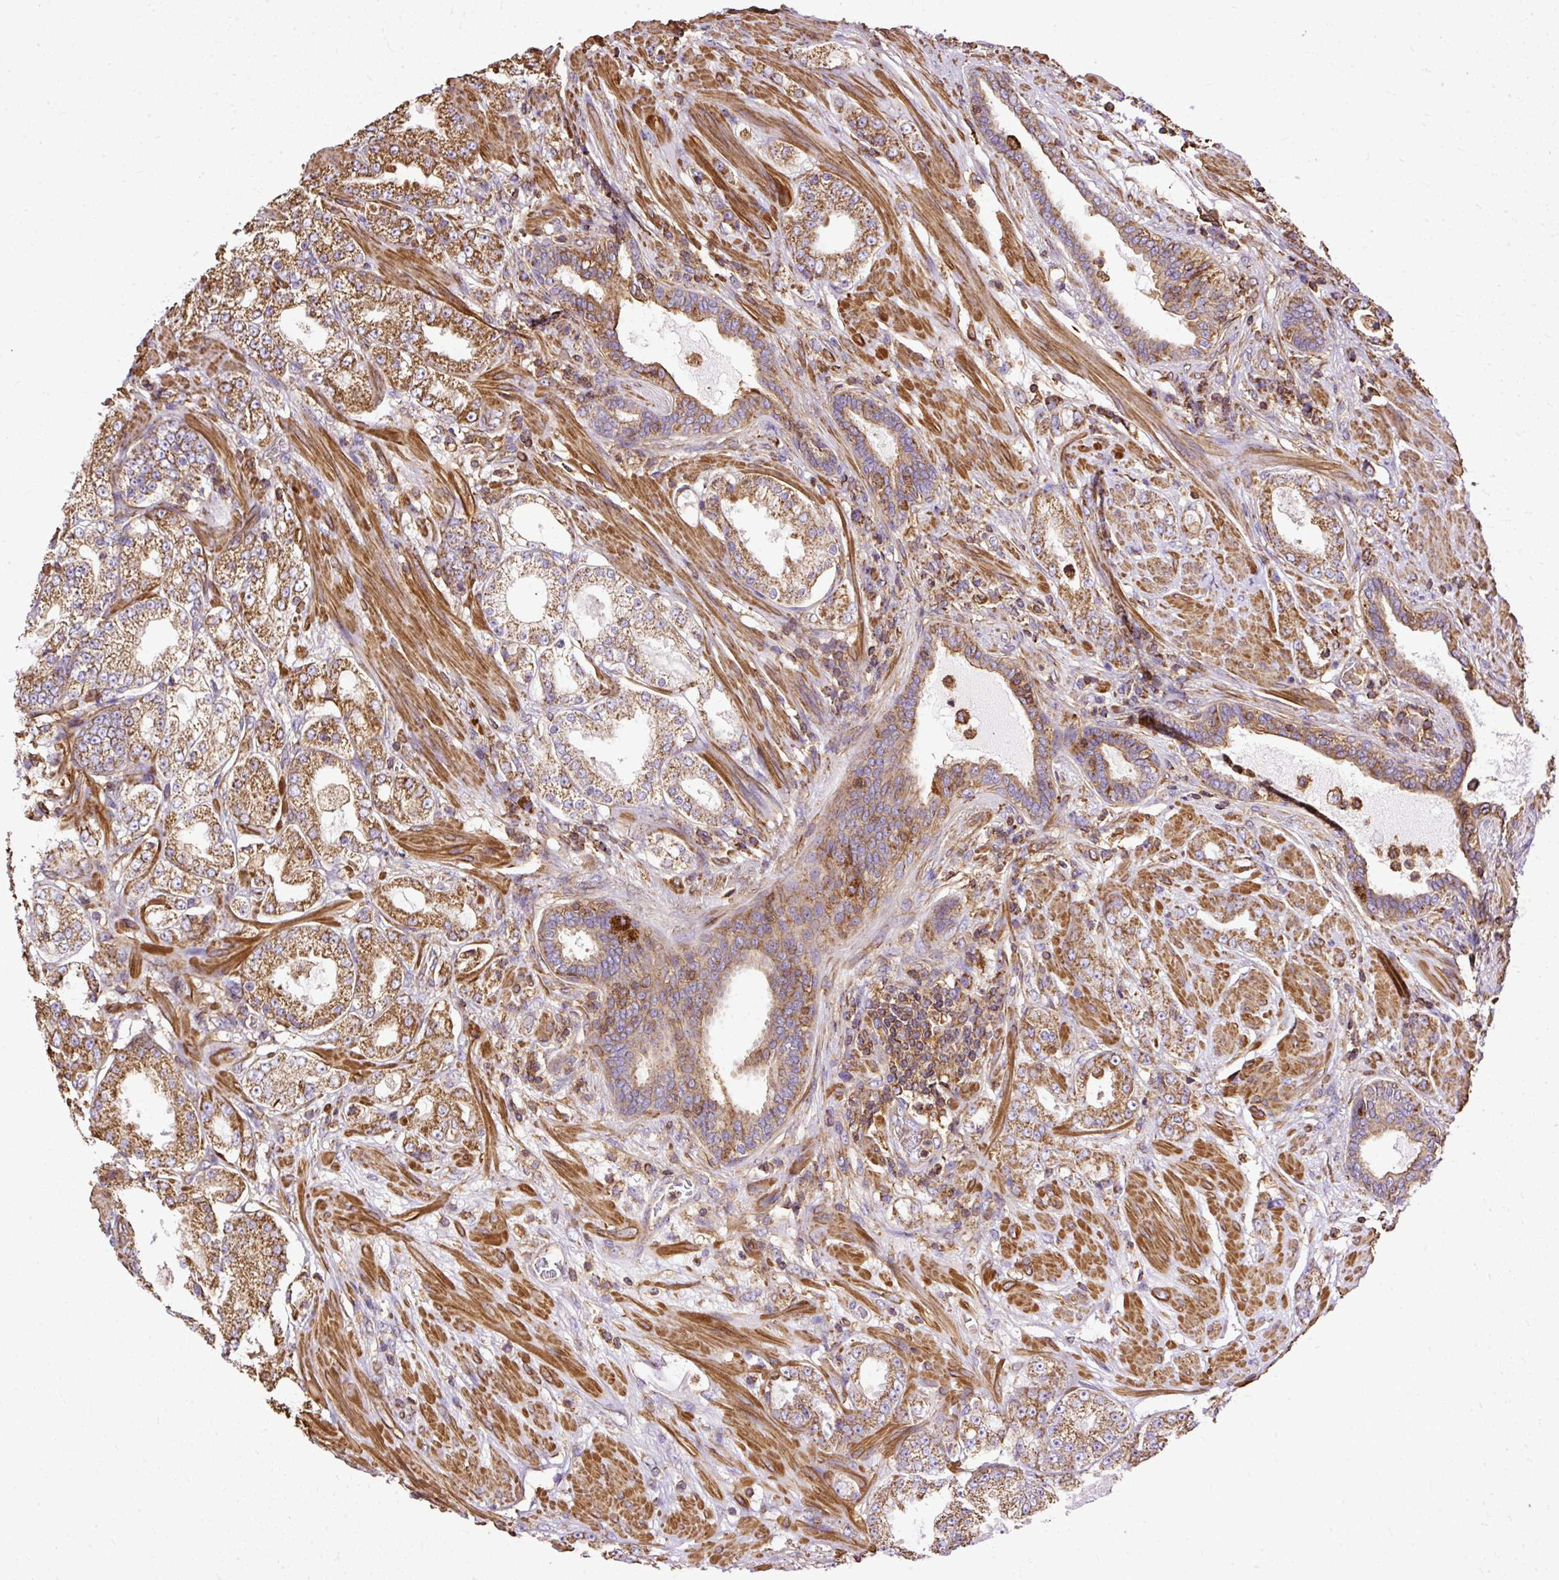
{"staining": {"intensity": "moderate", "quantity": ">75%", "location": "cytoplasmic/membranous"}, "tissue": "prostate cancer", "cell_type": "Tumor cells", "image_type": "cancer", "snomed": [{"axis": "morphology", "description": "Adenocarcinoma, High grade"}, {"axis": "topography", "description": "Prostate"}], "caption": "Brown immunohistochemical staining in human high-grade adenocarcinoma (prostate) displays moderate cytoplasmic/membranous staining in approximately >75% of tumor cells.", "gene": "KLHL11", "patient": {"sex": "male", "age": 68}}